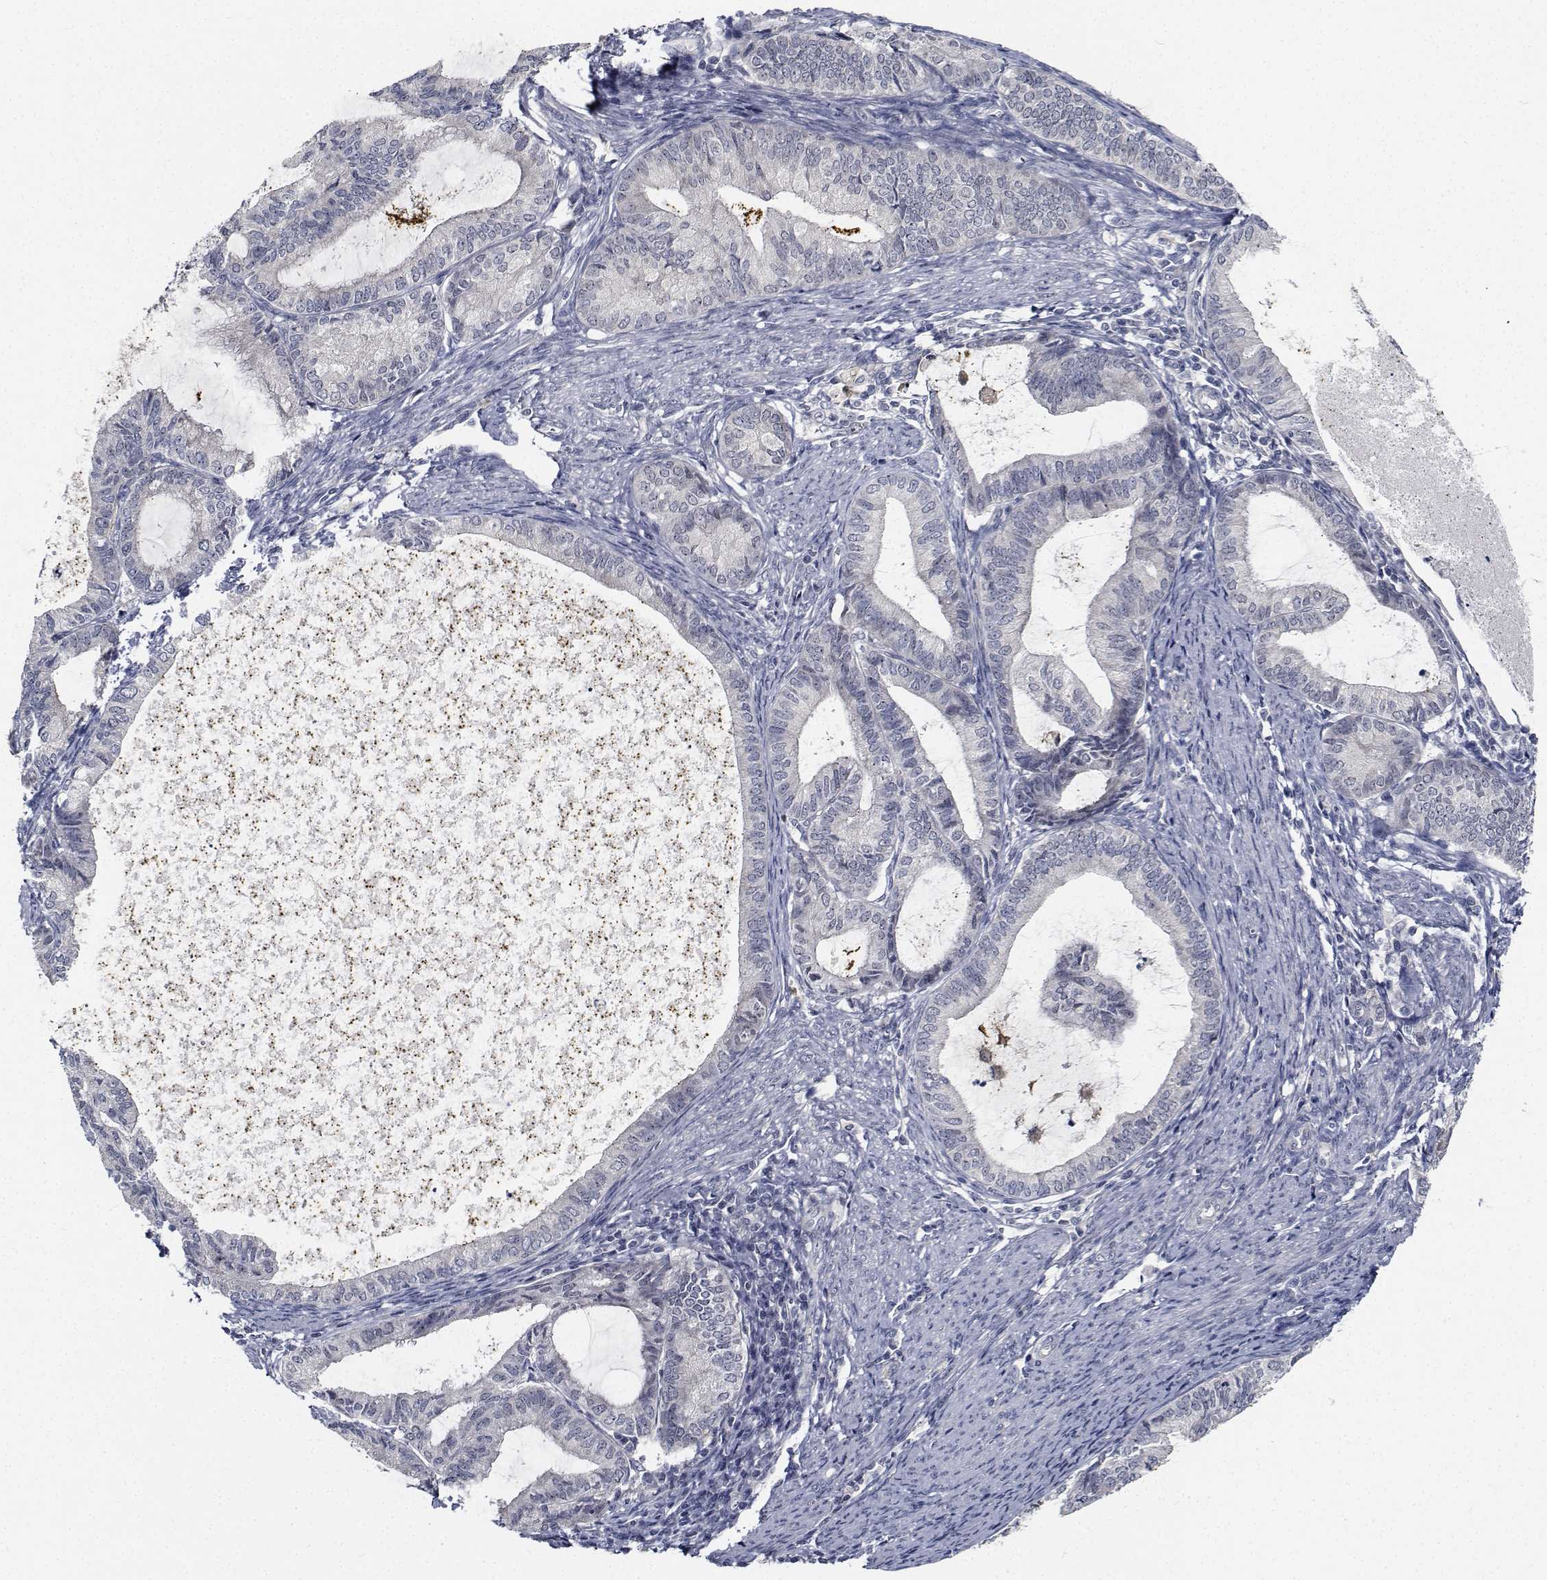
{"staining": {"intensity": "negative", "quantity": "none", "location": "none"}, "tissue": "endometrial cancer", "cell_type": "Tumor cells", "image_type": "cancer", "snomed": [{"axis": "morphology", "description": "Adenocarcinoma, NOS"}, {"axis": "topography", "description": "Endometrium"}], "caption": "DAB (3,3'-diaminobenzidine) immunohistochemical staining of adenocarcinoma (endometrial) exhibits no significant expression in tumor cells.", "gene": "NVL", "patient": {"sex": "female", "age": 86}}